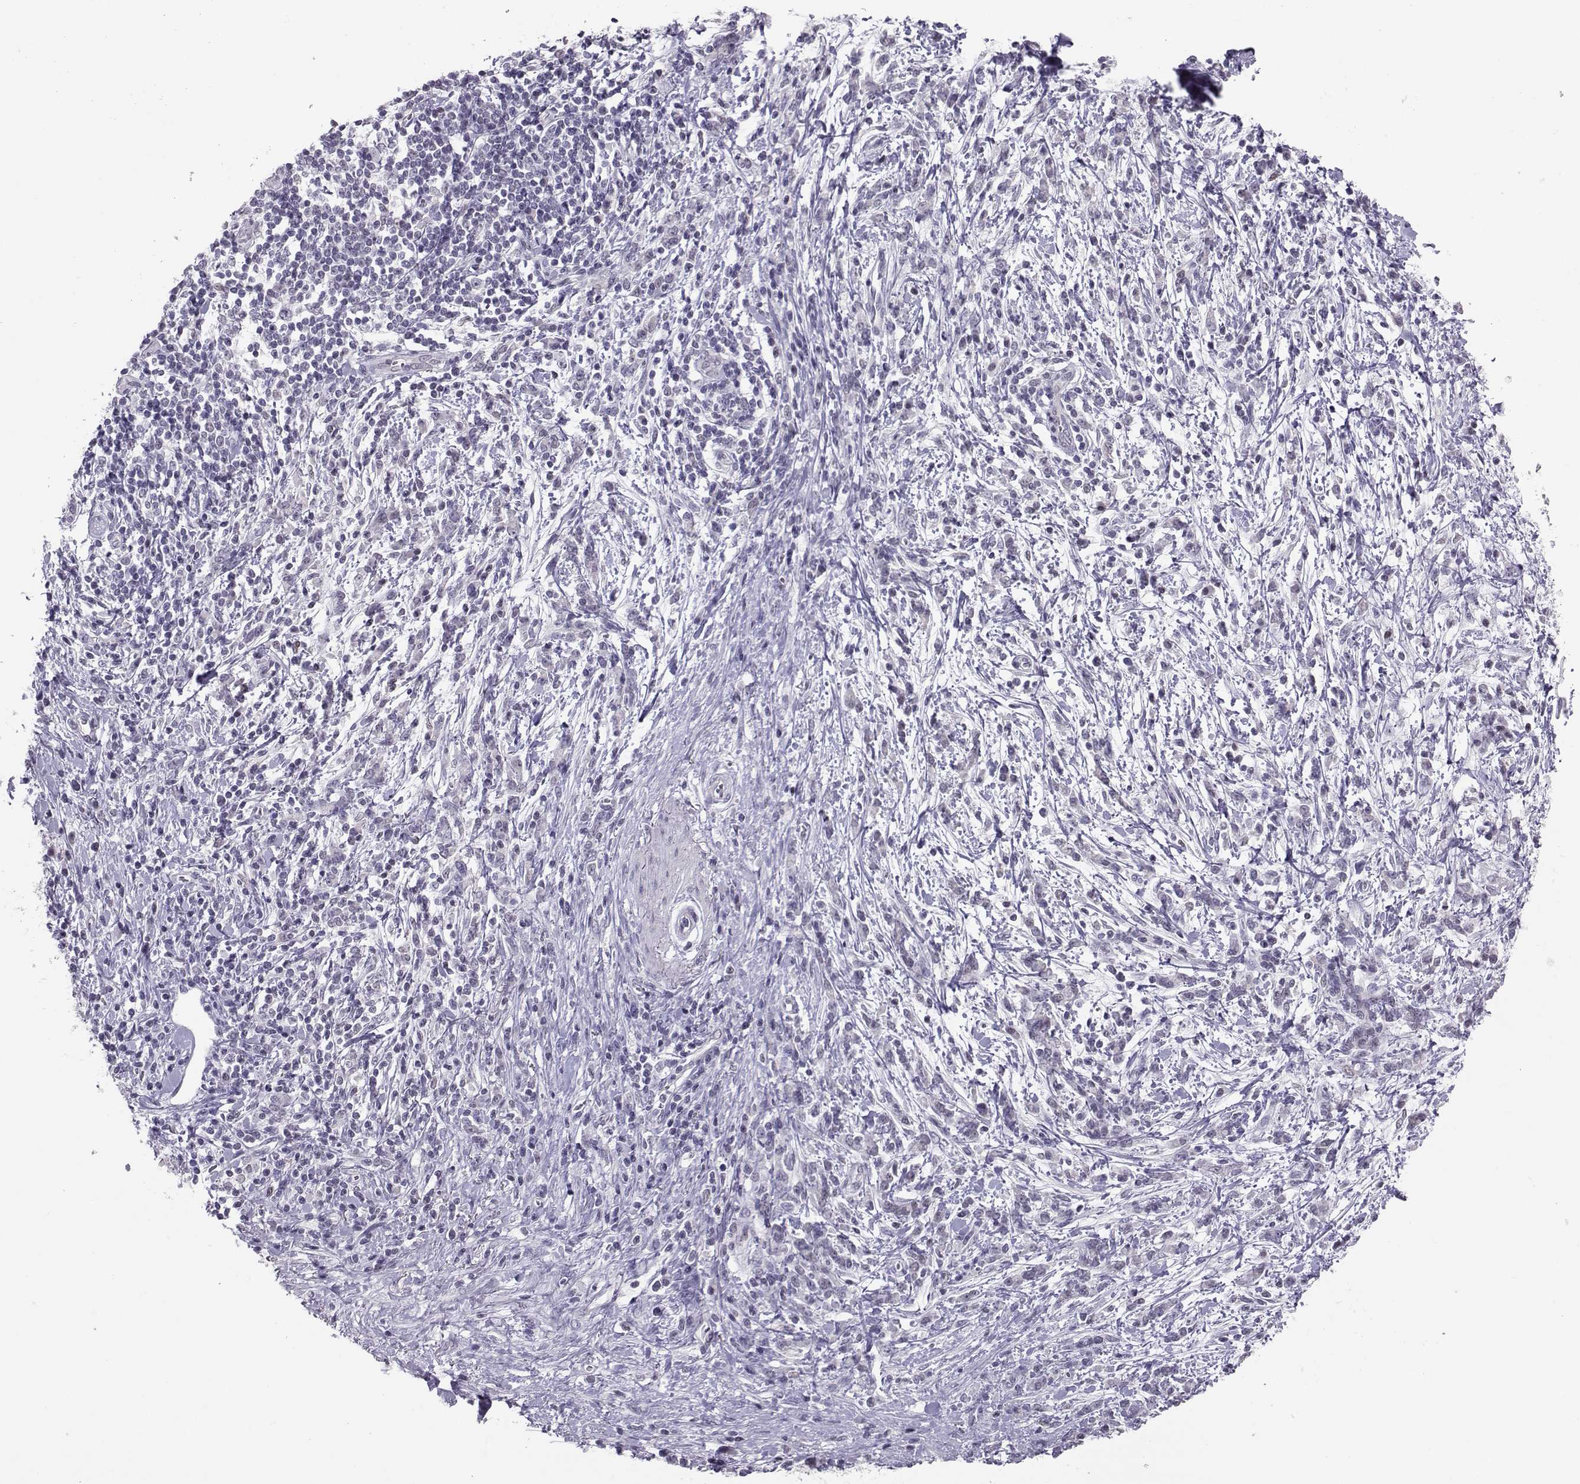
{"staining": {"intensity": "negative", "quantity": "none", "location": "none"}, "tissue": "stomach cancer", "cell_type": "Tumor cells", "image_type": "cancer", "snomed": [{"axis": "morphology", "description": "Adenocarcinoma, NOS"}, {"axis": "topography", "description": "Stomach"}], "caption": "DAB immunohistochemical staining of human adenocarcinoma (stomach) reveals no significant expression in tumor cells.", "gene": "DNAAF1", "patient": {"sex": "female", "age": 57}}